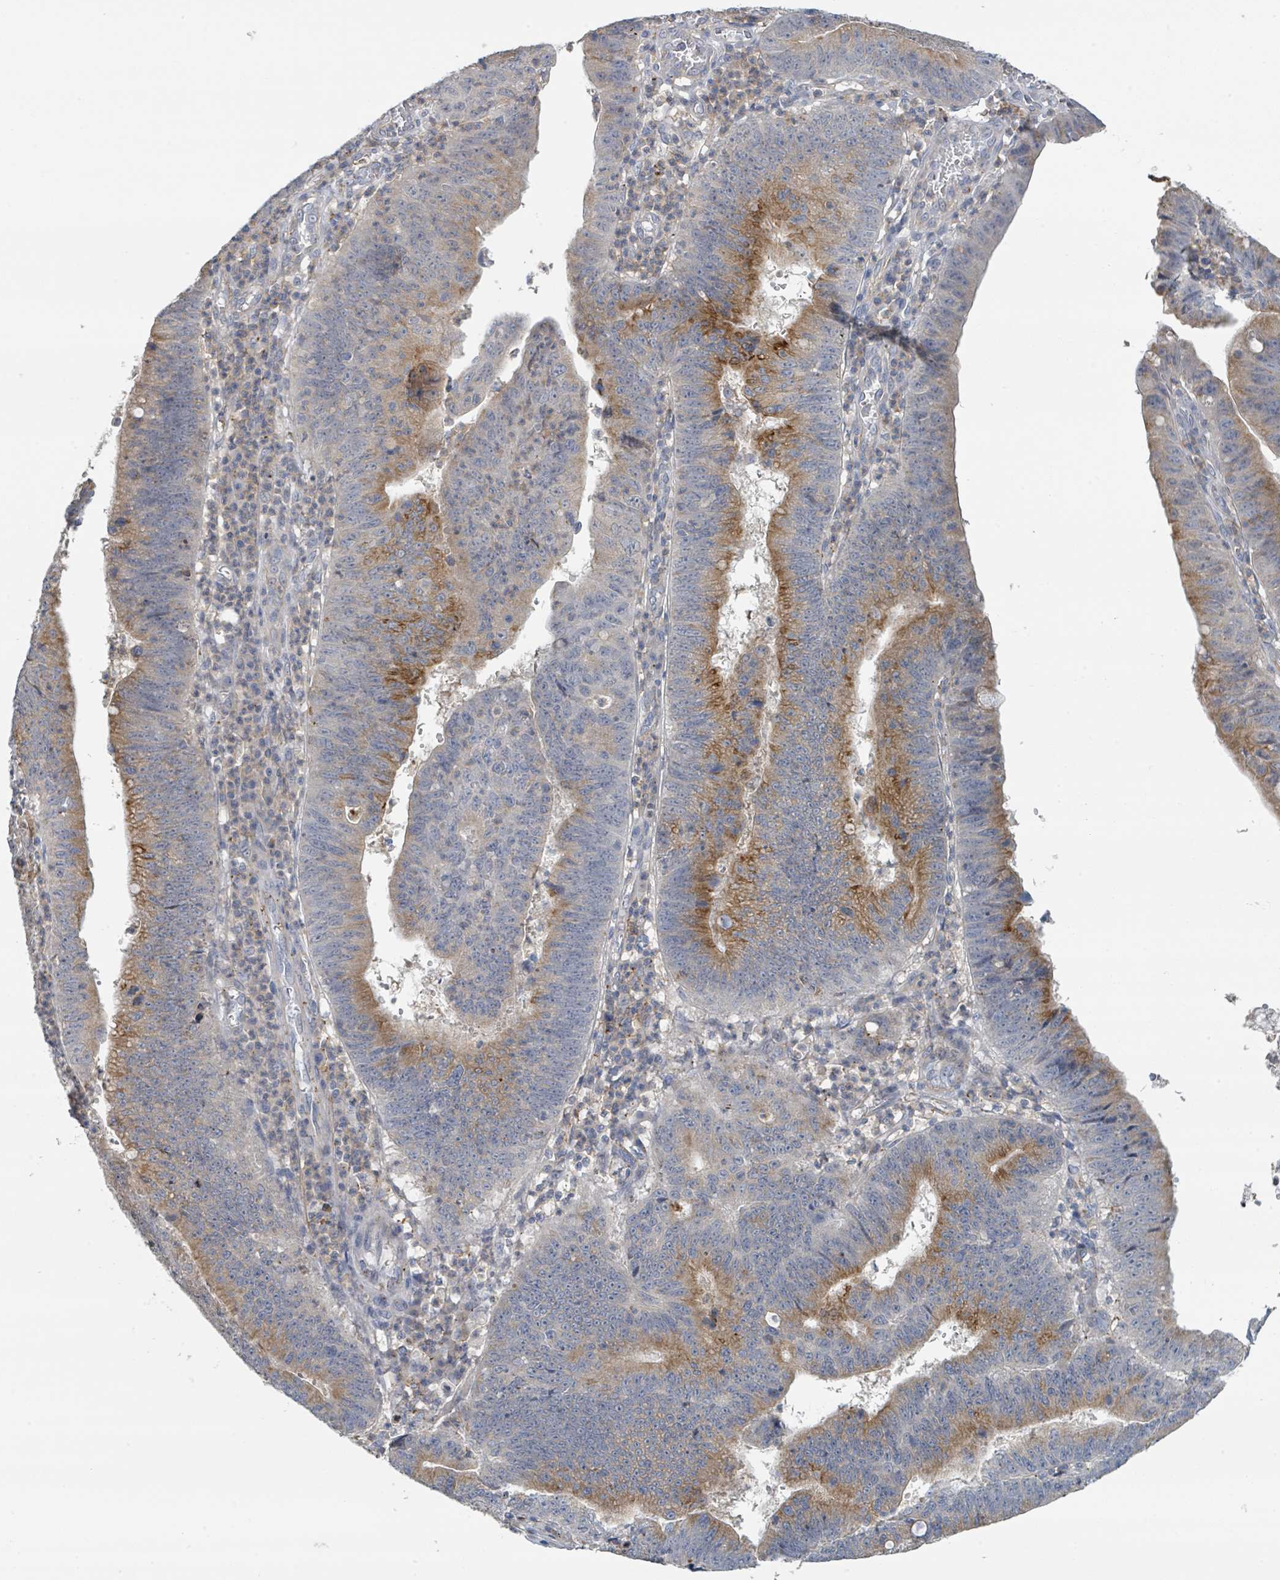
{"staining": {"intensity": "moderate", "quantity": "25%-75%", "location": "cytoplasmic/membranous"}, "tissue": "stomach cancer", "cell_type": "Tumor cells", "image_type": "cancer", "snomed": [{"axis": "morphology", "description": "Adenocarcinoma, NOS"}, {"axis": "topography", "description": "Stomach"}], "caption": "This is a photomicrograph of IHC staining of stomach cancer (adenocarcinoma), which shows moderate expression in the cytoplasmic/membranous of tumor cells.", "gene": "LRRC42", "patient": {"sex": "male", "age": 59}}